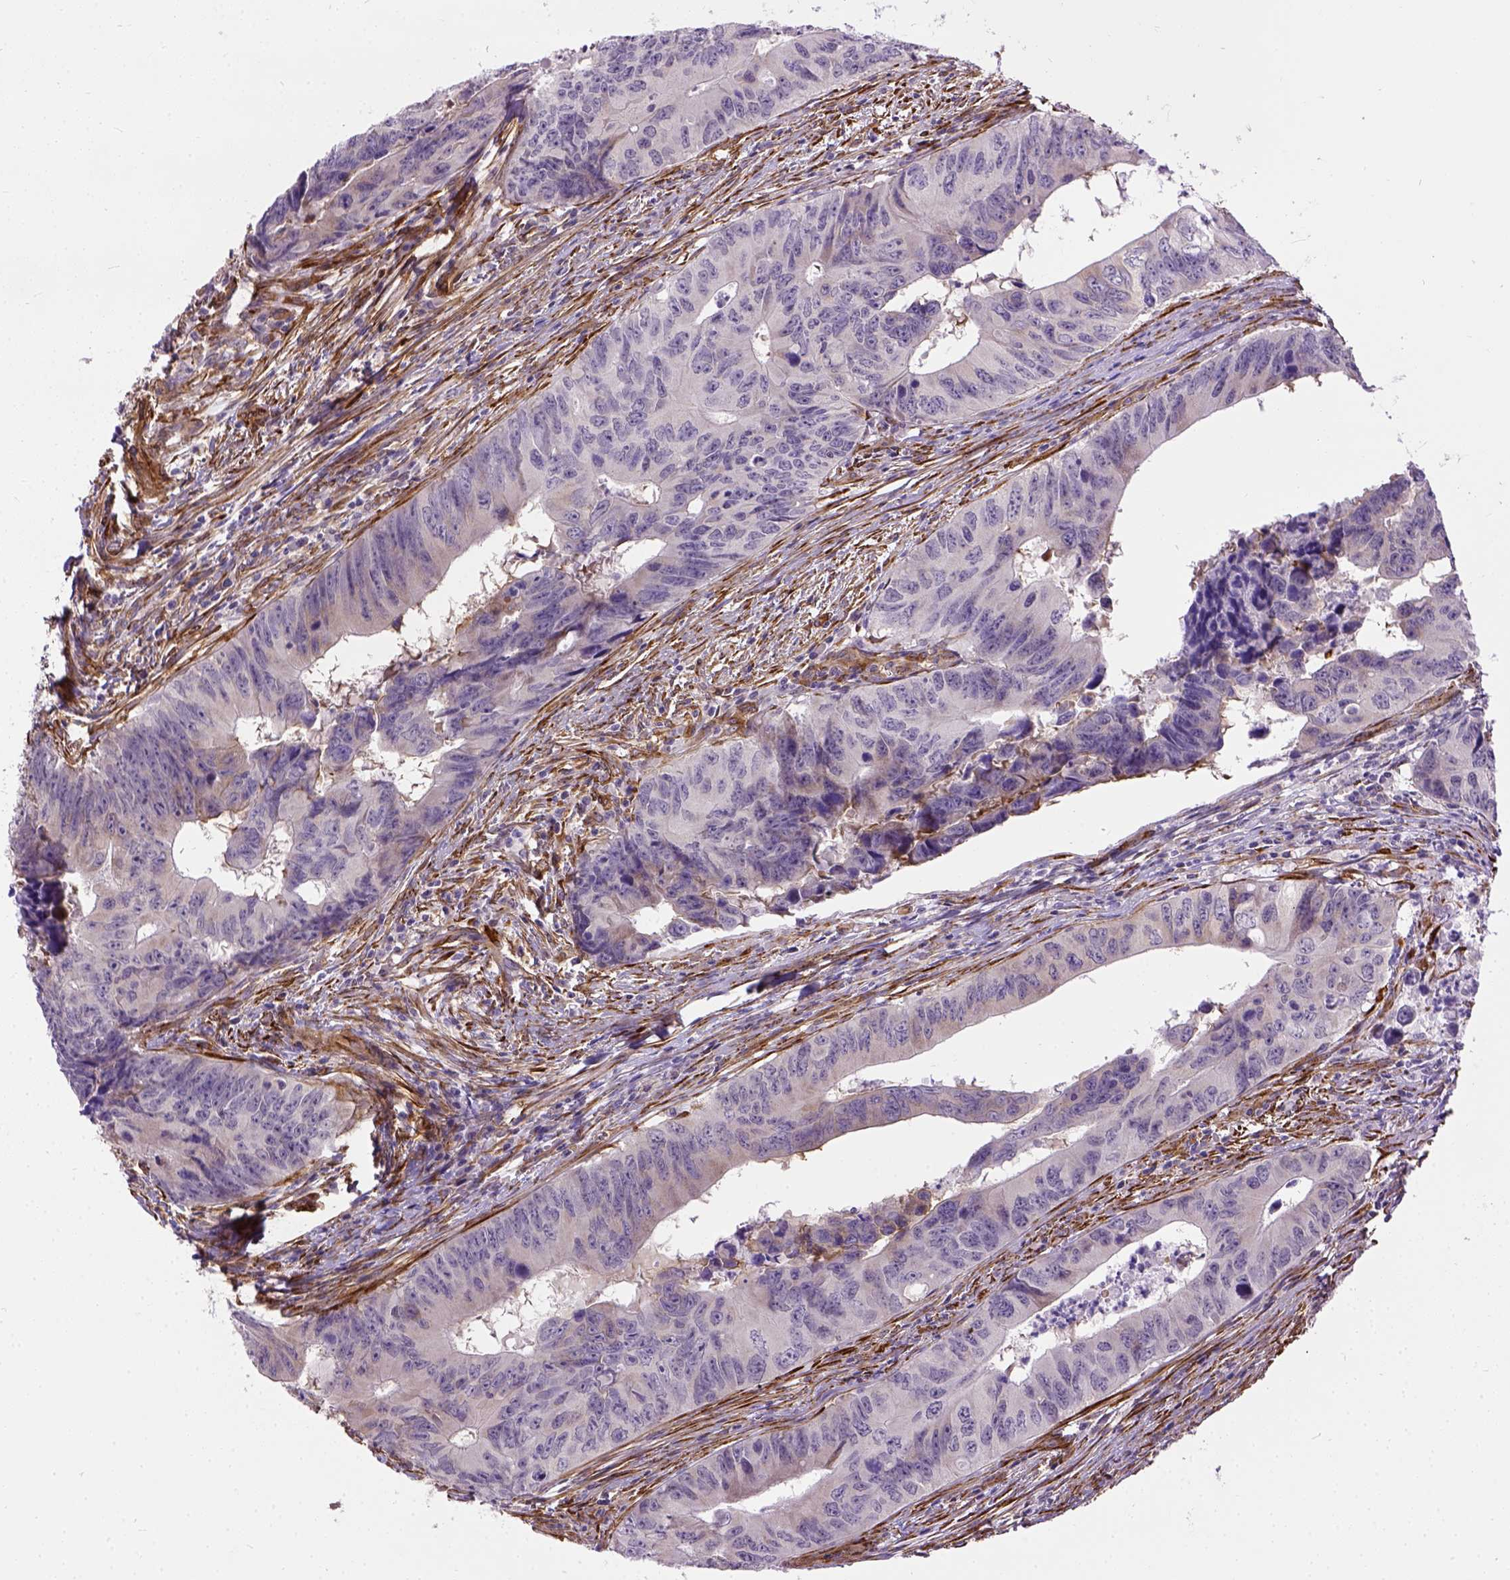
{"staining": {"intensity": "negative", "quantity": "none", "location": "none"}, "tissue": "colorectal cancer", "cell_type": "Tumor cells", "image_type": "cancer", "snomed": [{"axis": "morphology", "description": "Adenocarcinoma, NOS"}, {"axis": "topography", "description": "Colon"}], "caption": "Tumor cells show no significant protein expression in colorectal adenocarcinoma. (Brightfield microscopy of DAB (3,3'-diaminobenzidine) IHC at high magnification).", "gene": "KAZN", "patient": {"sex": "female", "age": 82}}